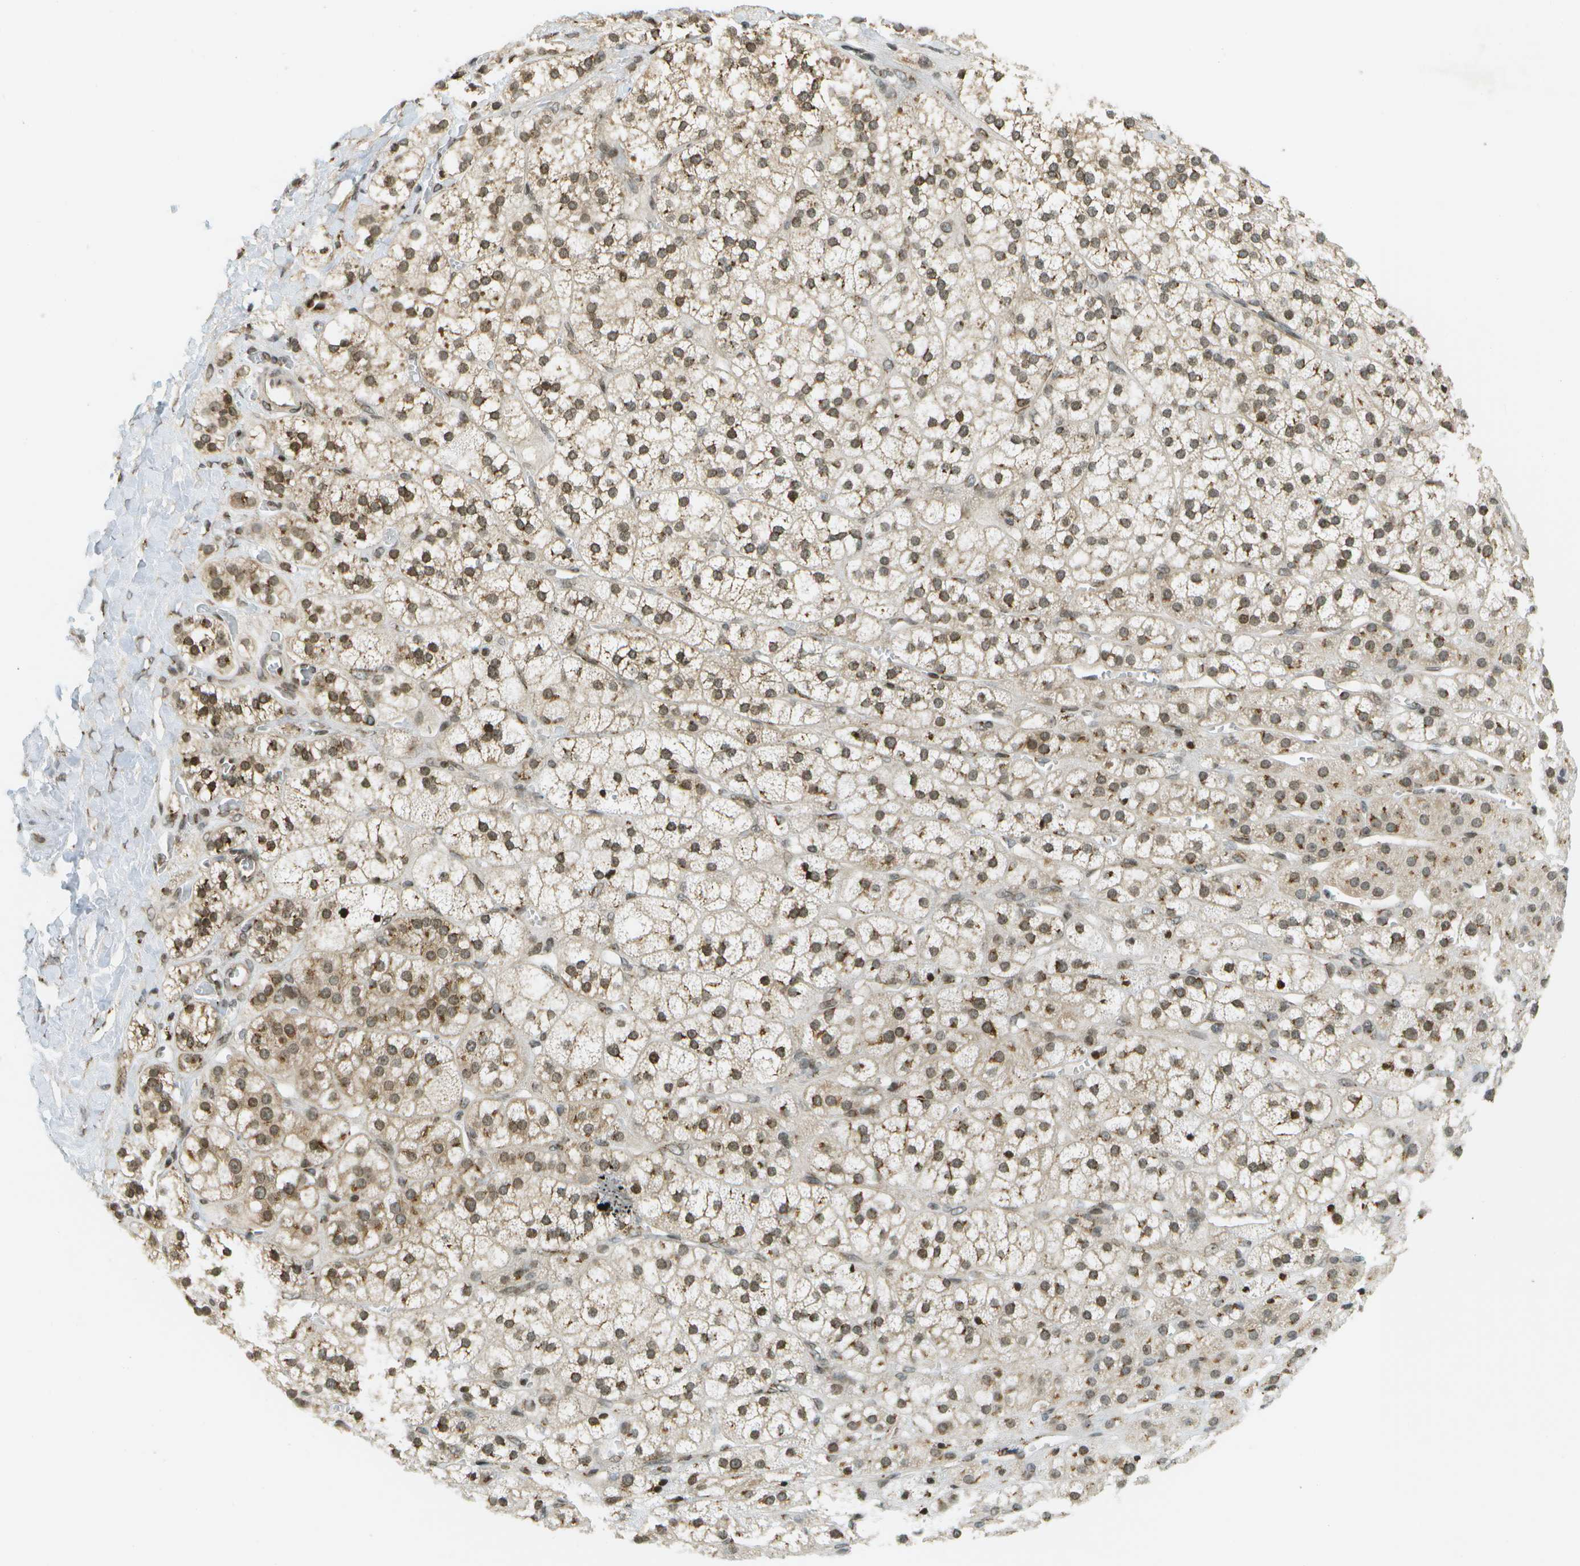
{"staining": {"intensity": "moderate", "quantity": ">75%", "location": "cytoplasmic/membranous,nuclear"}, "tissue": "adrenal gland", "cell_type": "Glandular cells", "image_type": "normal", "snomed": [{"axis": "morphology", "description": "Normal tissue, NOS"}, {"axis": "topography", "description": "Adrenal gland"}], "caption": "The image displays immunohistochemical staining of benign adrenal gland. There is moderate cytoplasmic/membranous,nuclear staining is appreciated in approximately >75% of glandular cells. The staining was performed using DAB to visualize the protein expression in brown, while the nuclei were stained in blue with hematoxylin (Magnification: 20x).", "gene": "EVC", "patient": {"sex": "male", "age": 56}}